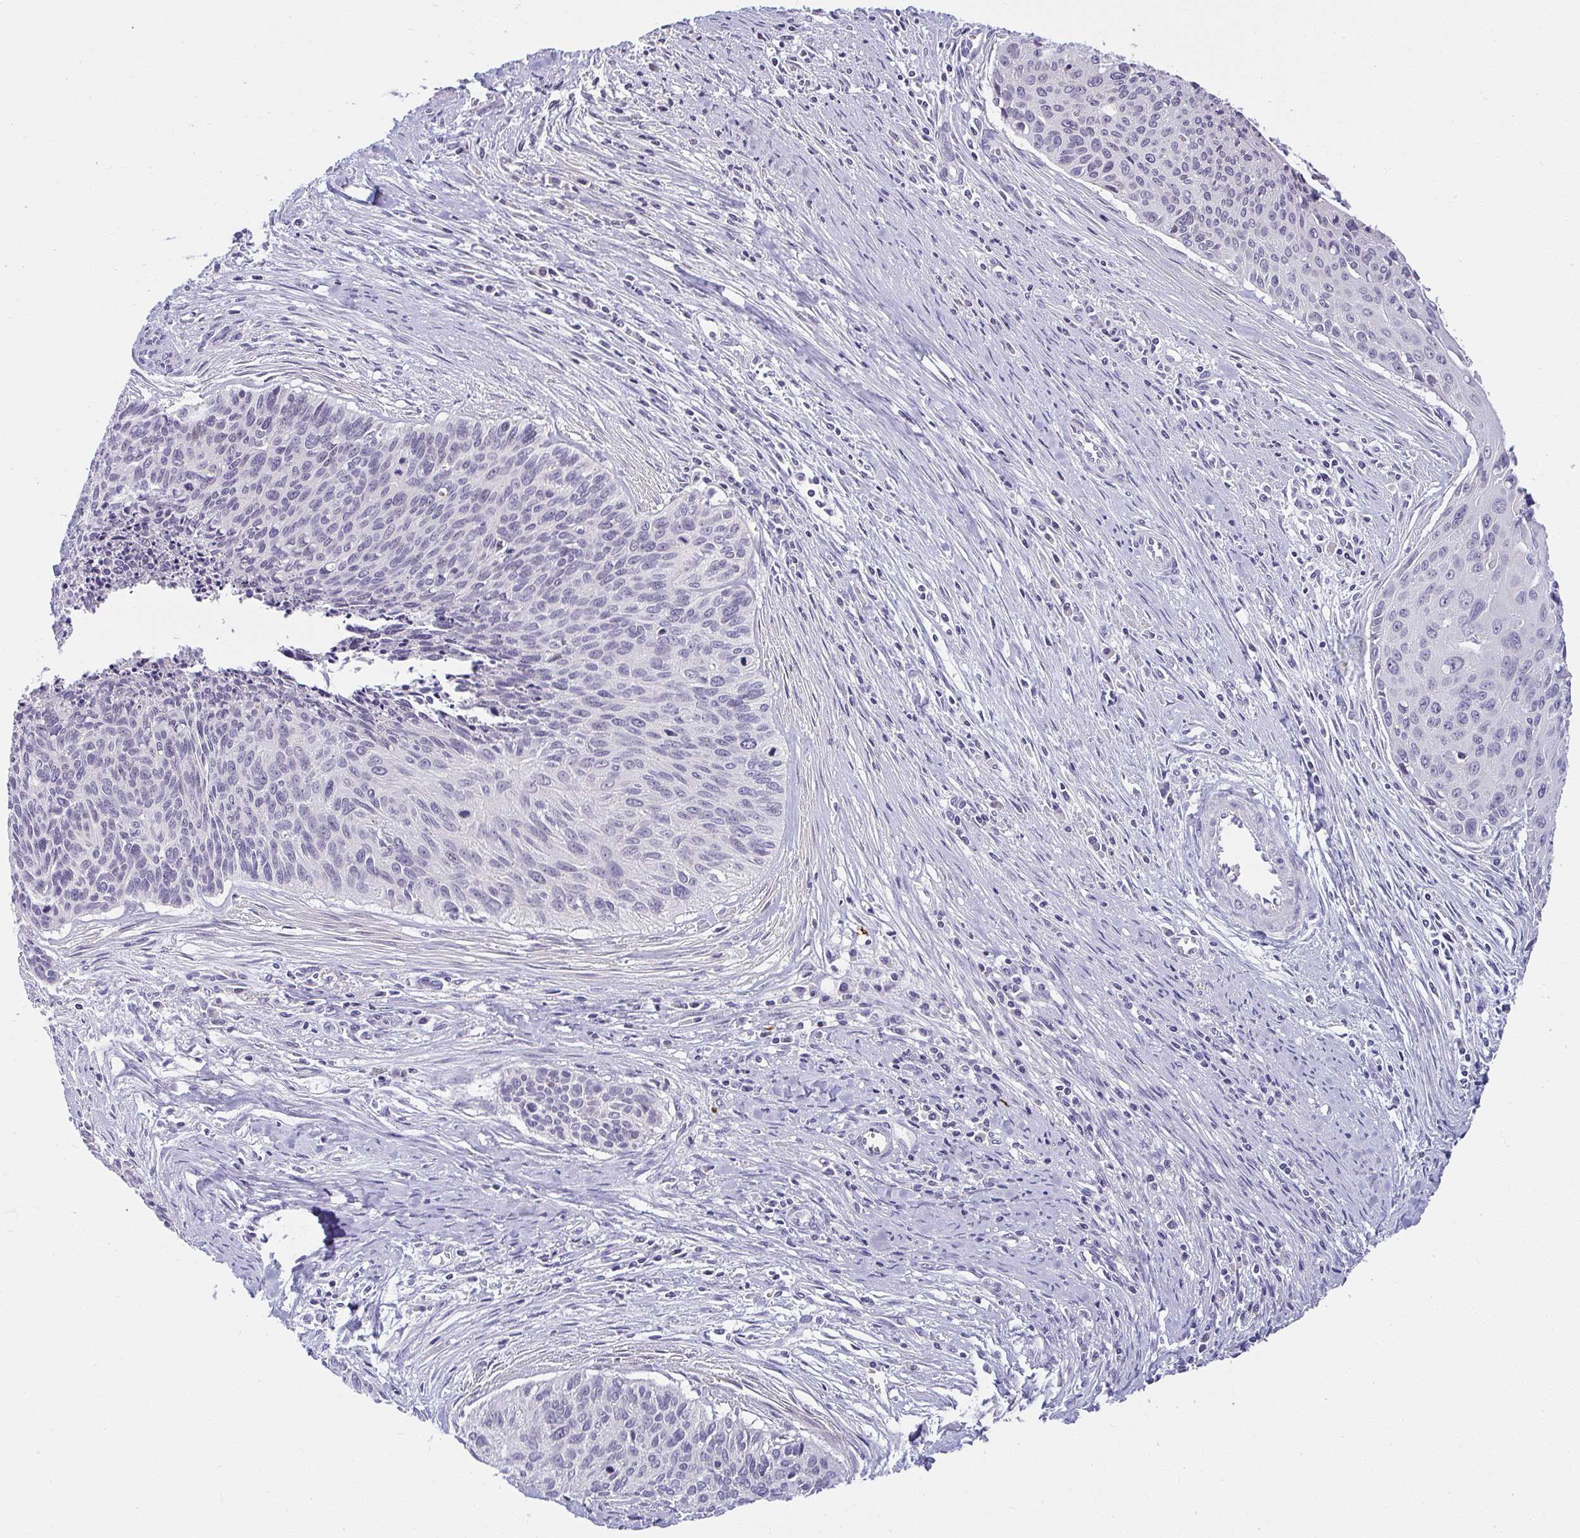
{"staining": {"intensity": "negative", "quantity": "none", "location": "none"}, "tissue": "cervical cancer", "cell_type": "Tumor cells", "image_type": "cancer", "snomed": [{"axis": "morphology", "description": "Squamous cell carcinoma, NOS"}, {"axis": "topography", "description": "Cervix"}], "caption": "Immunohistochemistry (IHC) of cervical cancer (squamous cell carcinoma) demonstrates no staining in tumor cells.", "gene": "CACNA1S", "patient": {"sex": "female", "age": 55}}